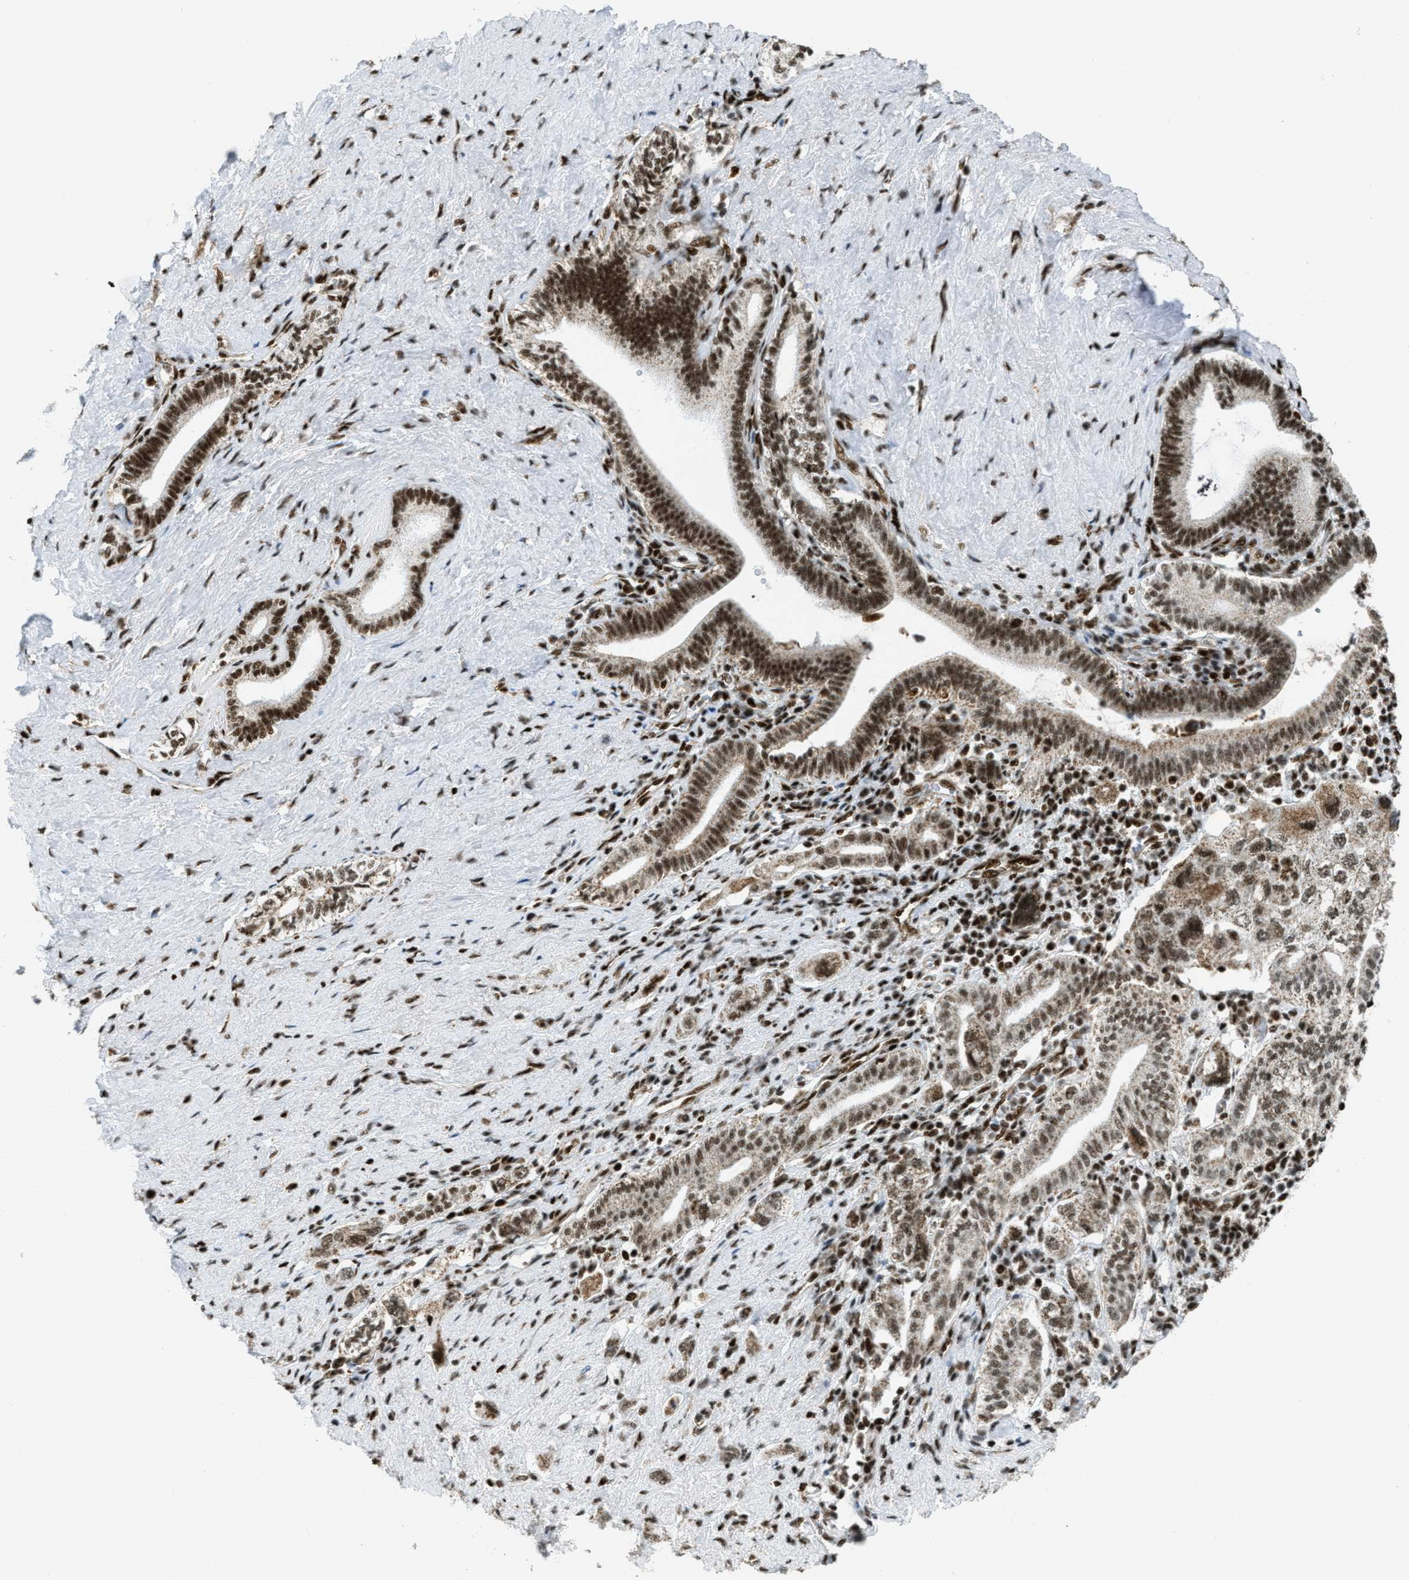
{"staining": {"intensity": "moderate", "quantity": ">75%", "location": "nuclear"}, "tissue": "pancreatic cancer", "cell_type": "Tumor cells", "image_type": "cancer", "snomed": [{"axis": "morphology", "description": "Adenocarcinoma, NOS"}, {"axis": "topography", "description": "Pancreas"}], "caption": "Immunohistochemical staining of human pancreatic adenocarcinoma reveals medium levels of moderate nuclear positivity in approximately >75% of tumor cells. Using DAB (3,3'-diaminobenzidine) (brown) and hematoxylin (blue) stains, captured at high magnification using brightfield microscopy.", "gene": "GABPB1", "patient": {"sex": "female", "age": 73}}